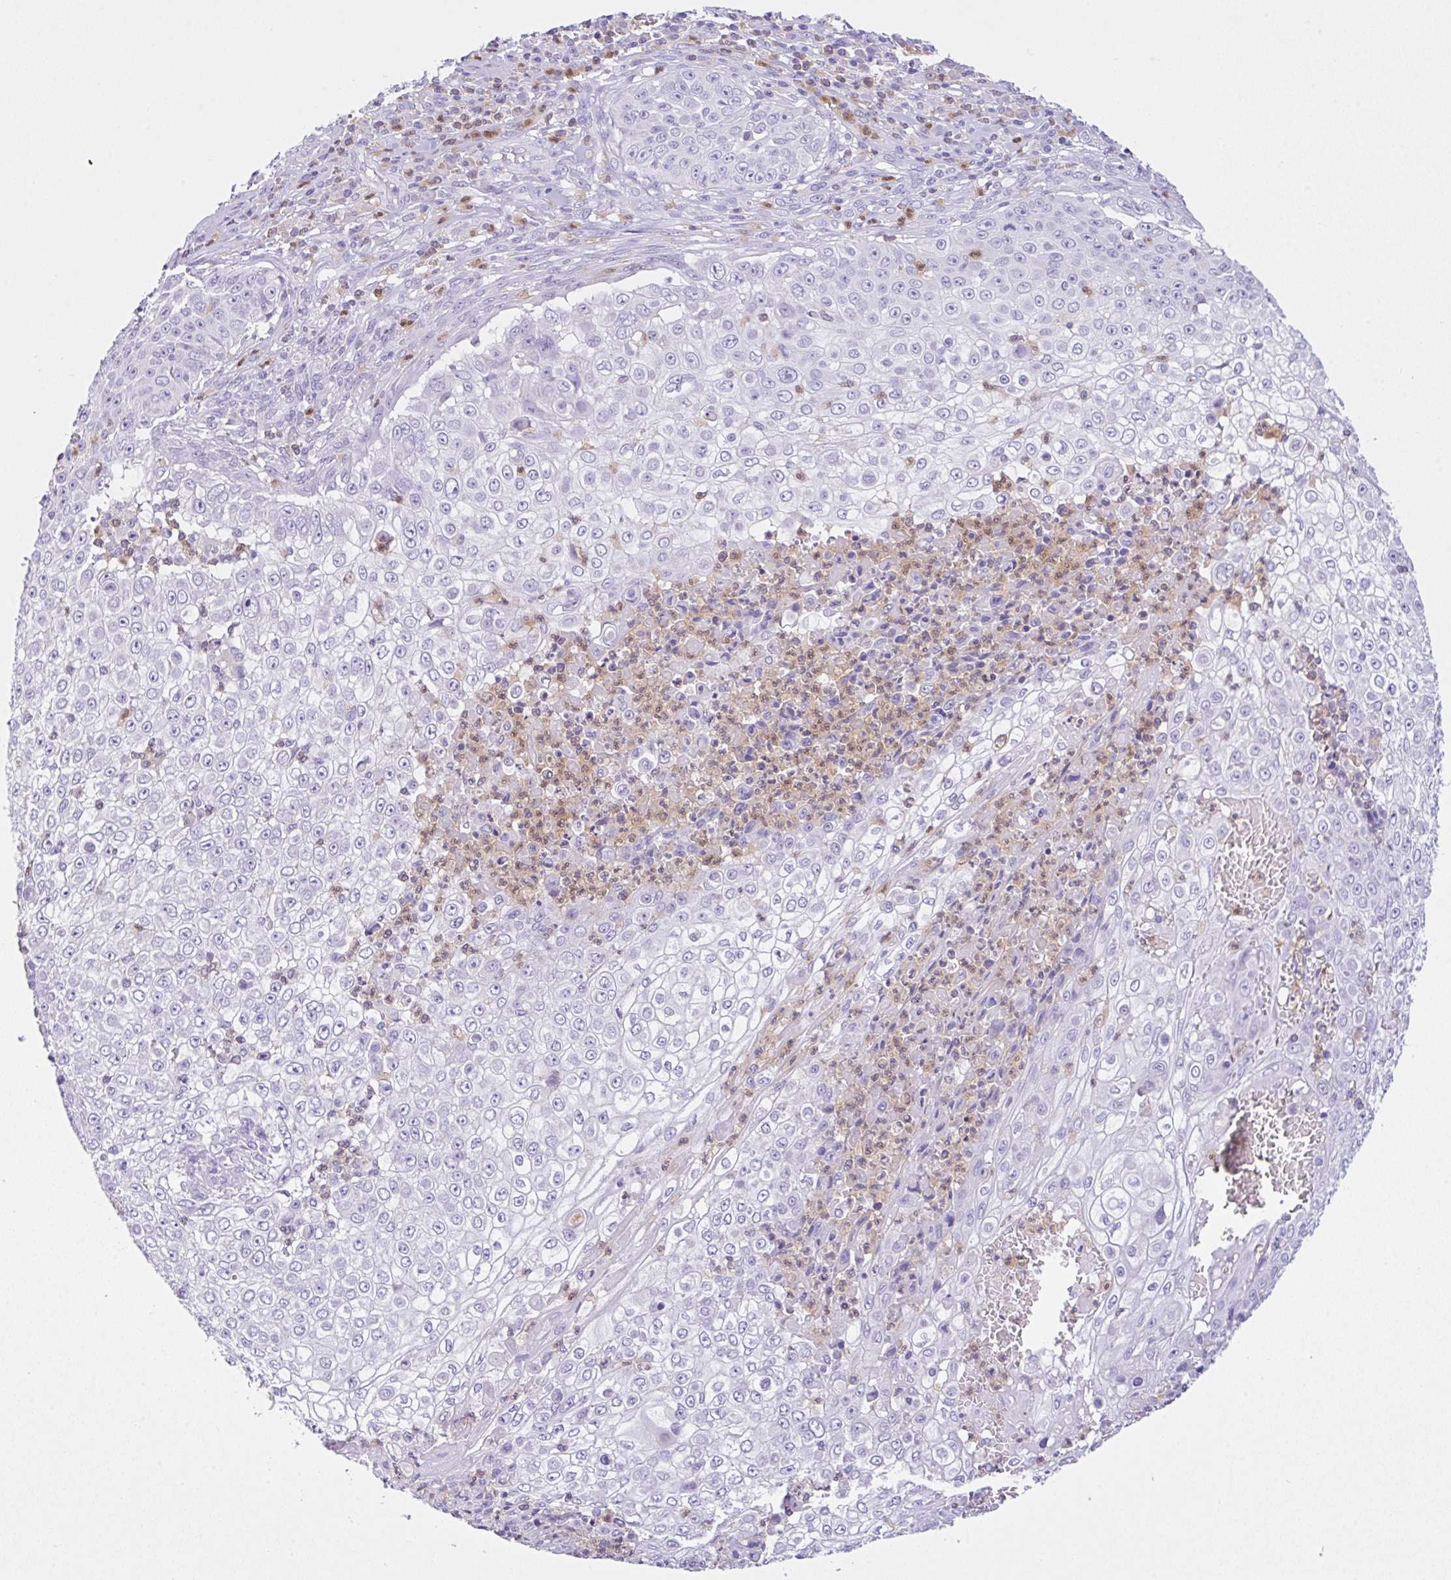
{"staining": {"intensity": "negative", "quantity": "none", "location": "none"}, "tissue": "skin cancer", "cell_type": "Tumor cells", "image_type": "cancer", "snomed": [{"axis": "morphology", "description": "Squamous cell carcinoma, NOS"}, {"axis": "topography", "description": "Skin"}], "caption": "The micrograph exhibits no staining of tumor cells in squamous cell carcinoma (skin). (IHC, brightfield microscopy, high magnification).", "gene": "NCF1", "patient": {"sex": "male", "age": 24}}